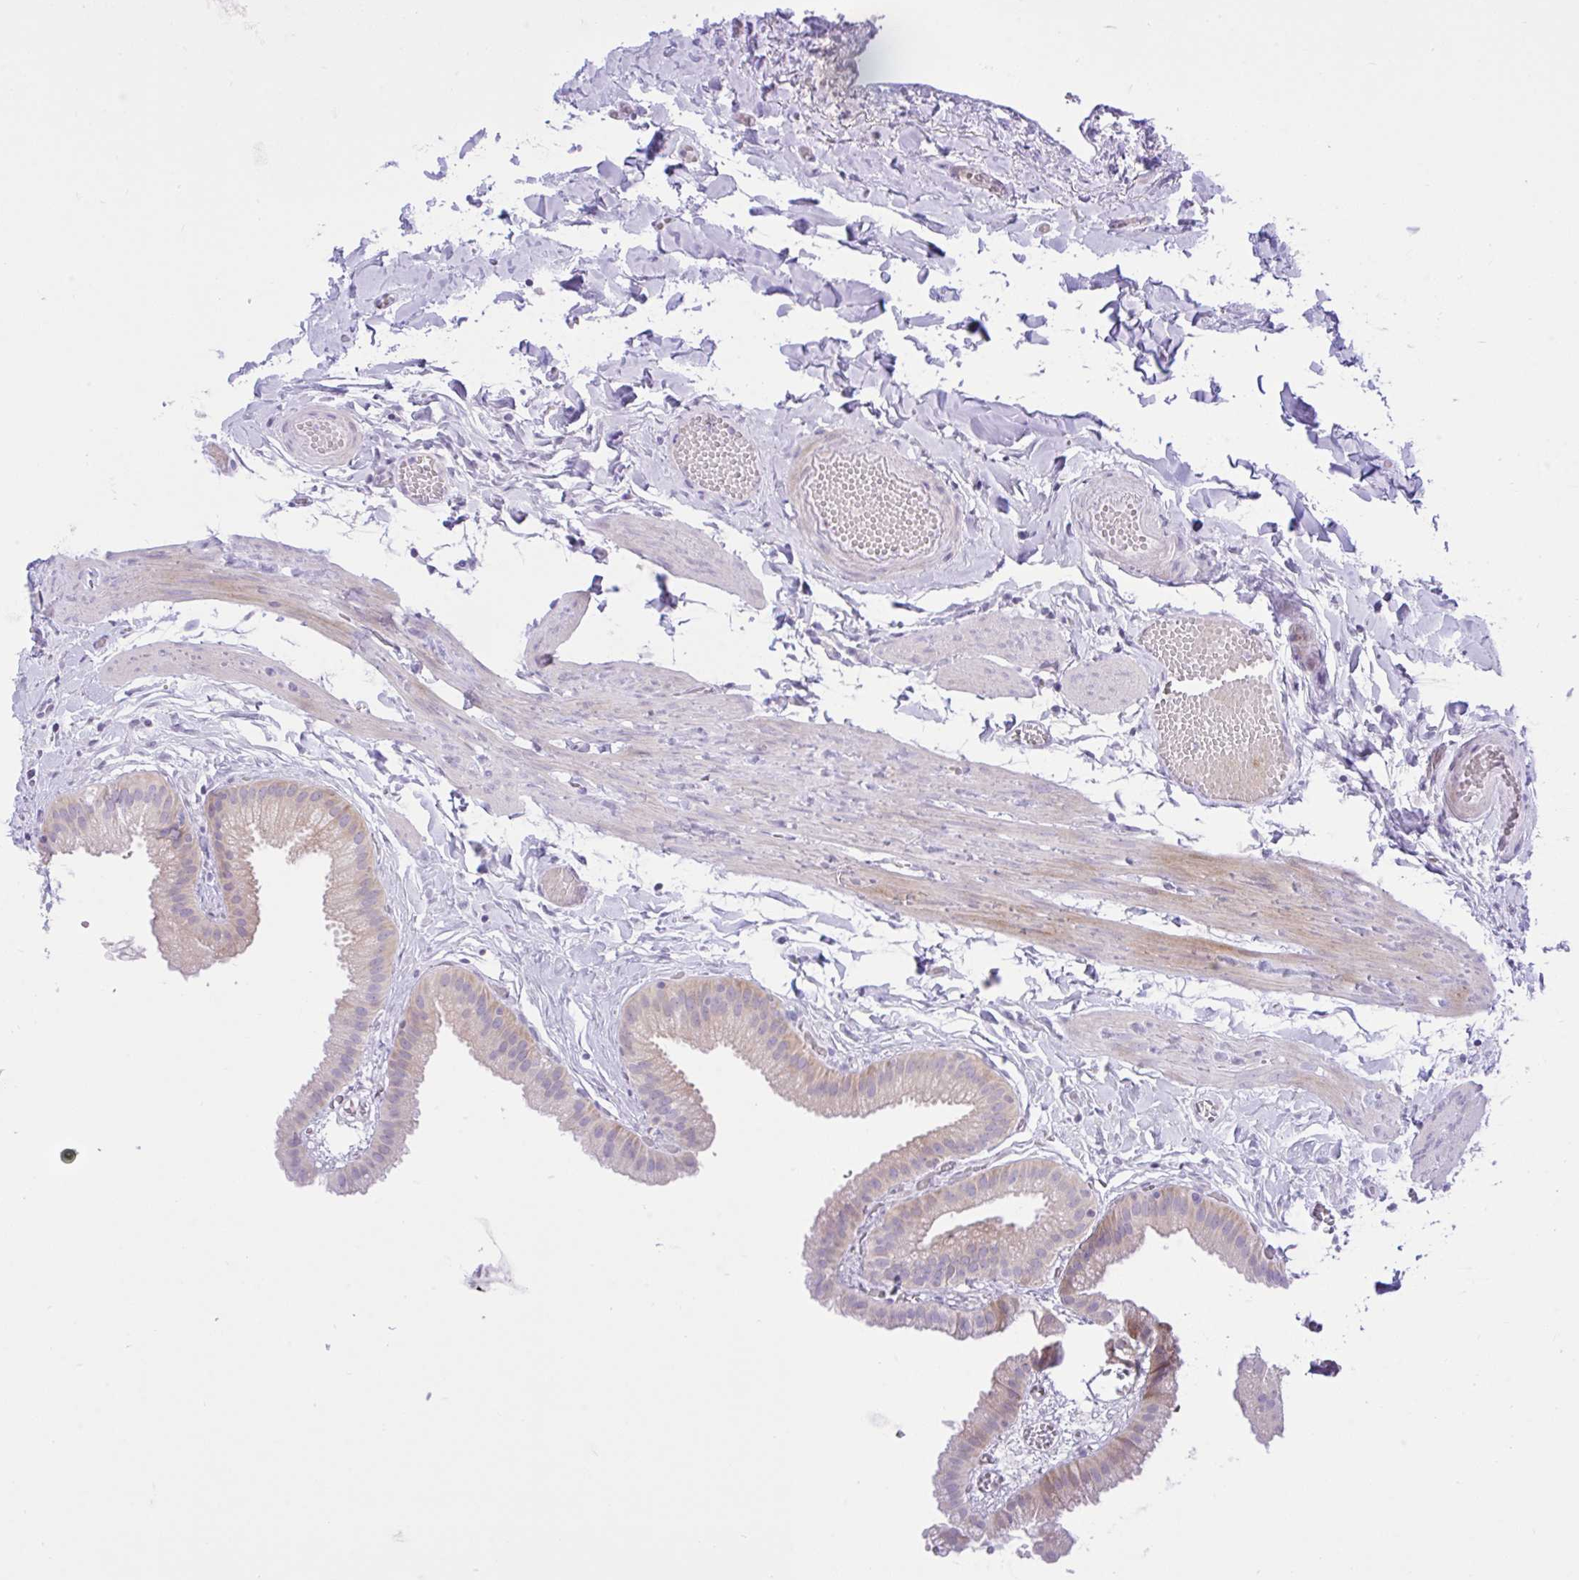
{"staining": {"intensity": "weak", "quantity": "25%-75%", "location": "cytoplasmic/membranous"}, "tissue": "gallbladder", "cell_type": "Glandular cells", "image_type": "normal", "snomed": [{"axis": "morphology", "description": "Normal tissue, NOS"}, {"axis": "topography", "description": "Gallbladder"}], "caption": "Immunohistochemistry image of benign gallbladder stained for a protein (brown), which demonstrates low levels of weak cytoplasmic/membranous expression in about 25%-75% of glandular cells.", "gene": "ZNF101", "patient": {"sex": "female", "age": 63}}